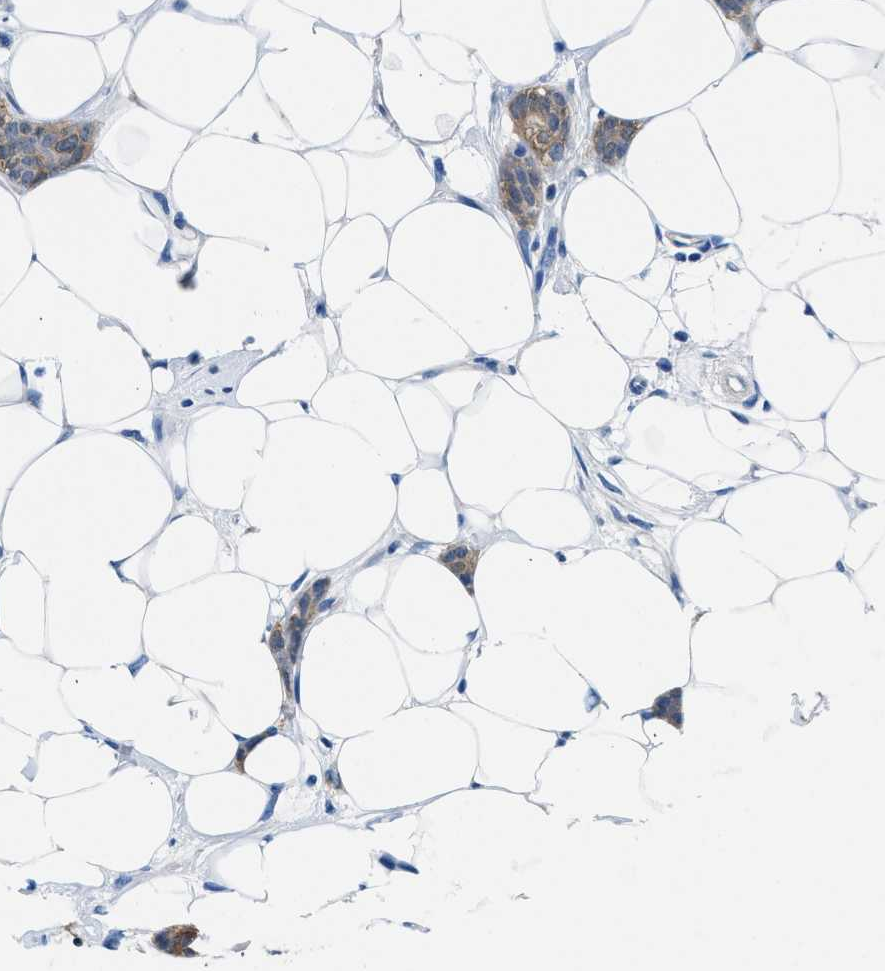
{"staining": {"intensity": "weak", "quantity": "25%-75%", "location": "cytoplasmic/membranous"}, "tissue": "breast cancer", "cell_type": "Tumor cells", "image_type": "cancer", "snomed": [{"axis": "morphology", "description": "Lobular carcinoma"}, {"axis": "topography", "description": "Skin"}, {"axis": "topography", "description": "Breast"}], "caption": "The micrograph shows a brown stain indicating the presence of a protein in the cytoplasmic/membranous of tumor cells in lobular carcinoma (breast). The protein of interest is shown in brown color, while the nuclei are stained blue.", "gene": "FADS6", "patient": {"sex": "female", "age": 46}}